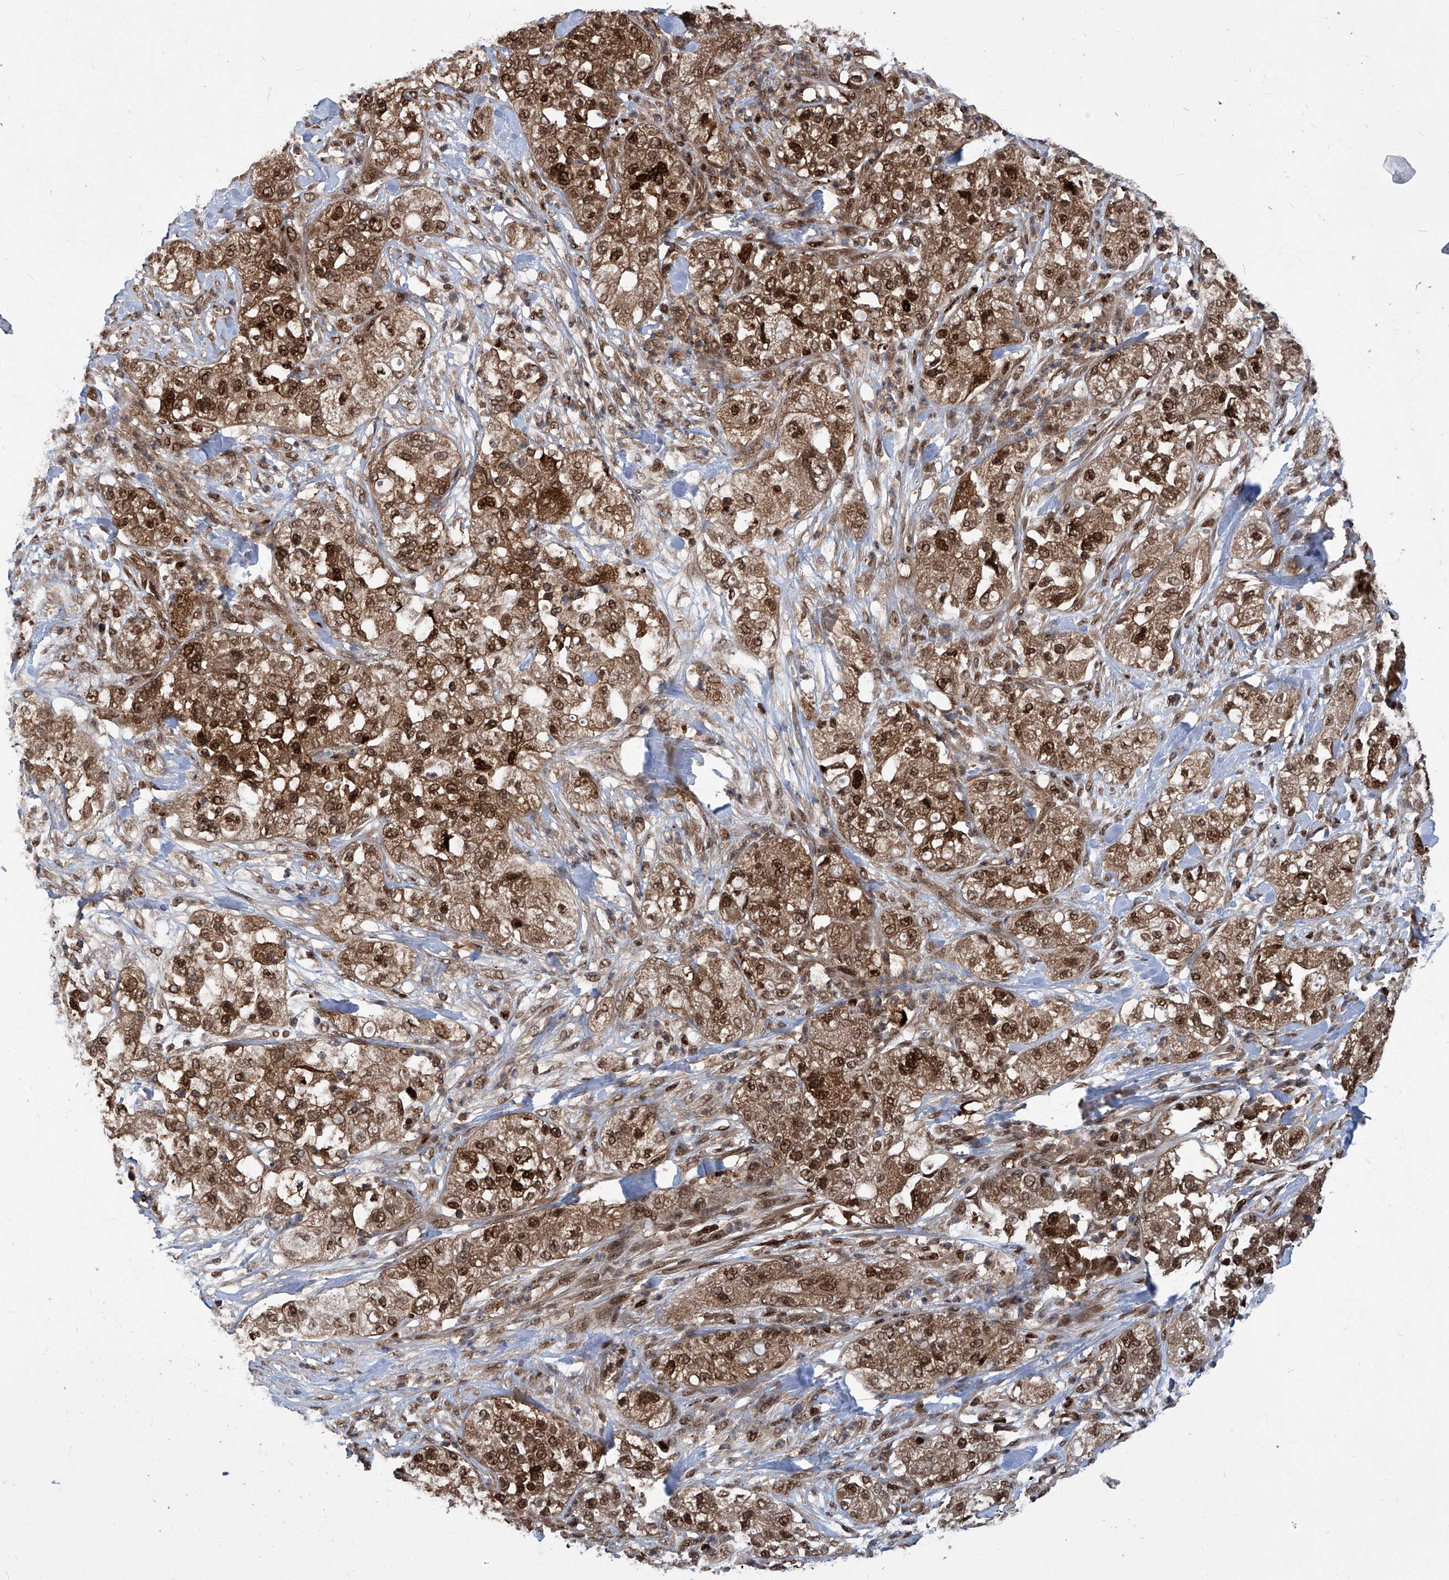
{"staining": {"intensity": "strong", "quantity": ">75%", "location": "cytoplasmic/membranous,nuclear"}, "tissue": "pancreatic cancer", "cell_type": "Tumor cells", "image_type": "cancer", "snomed": [{"axis": "morphology", "description": "Adenocarcinoma, NOS"}, {"axis": "topography", "description": "Pancreas"}], "caption": "IHC micrograph of neoplastic tissue: human pancreatic cancer (adenocarcinoma) stained using immunohistochemistry shows high levels of strong protein expression localized specifically in the cytoplasmic/membranous and nuclear of tumor cells, appearing as a cytoplasmic/membranous and nuclear brown color.", "gene": "PSMB1", "patient": {"sex": "female", "age": 78}}